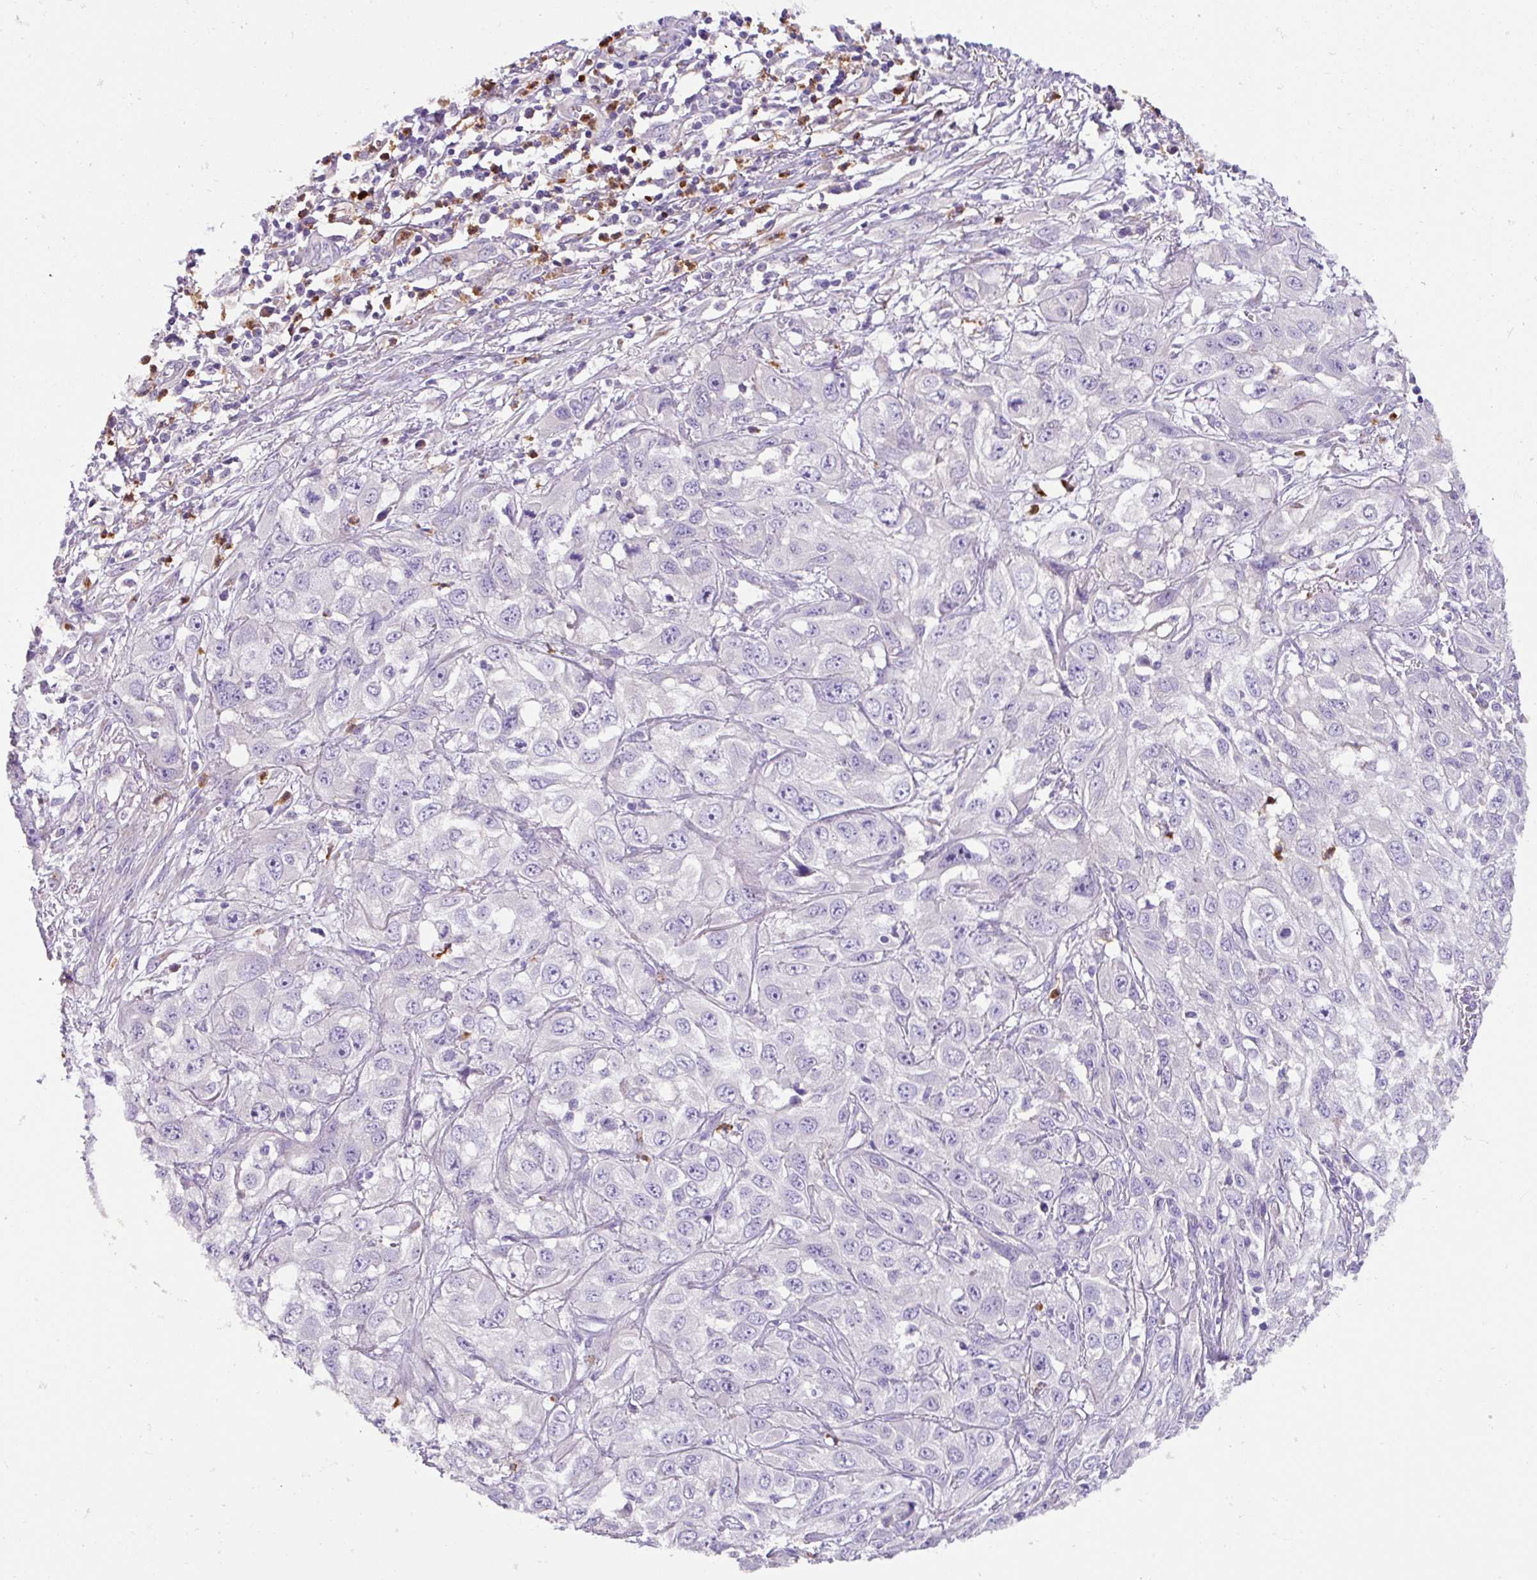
{"staining": {"intensity": "negative", "quantity": "none", "location": "none"}, "tissue": "skin cancer", "cell_type": "Tumor cells", "image_type": "cancer", "snomed": [{"axis": "morphology", "description": "Squamous cell carcinoma, NOS"}, {"axis": "topography", "description": "Skin"}, {"axis": "topography", "description": "Vulva"}], "caption": "The IHC micrograph has no significant positivity in tumor cells of skin cancer (squamous cell carcinoma) tissue.", "gene": "CRISP3", "patient": {"sex": "female", "age": 71}}